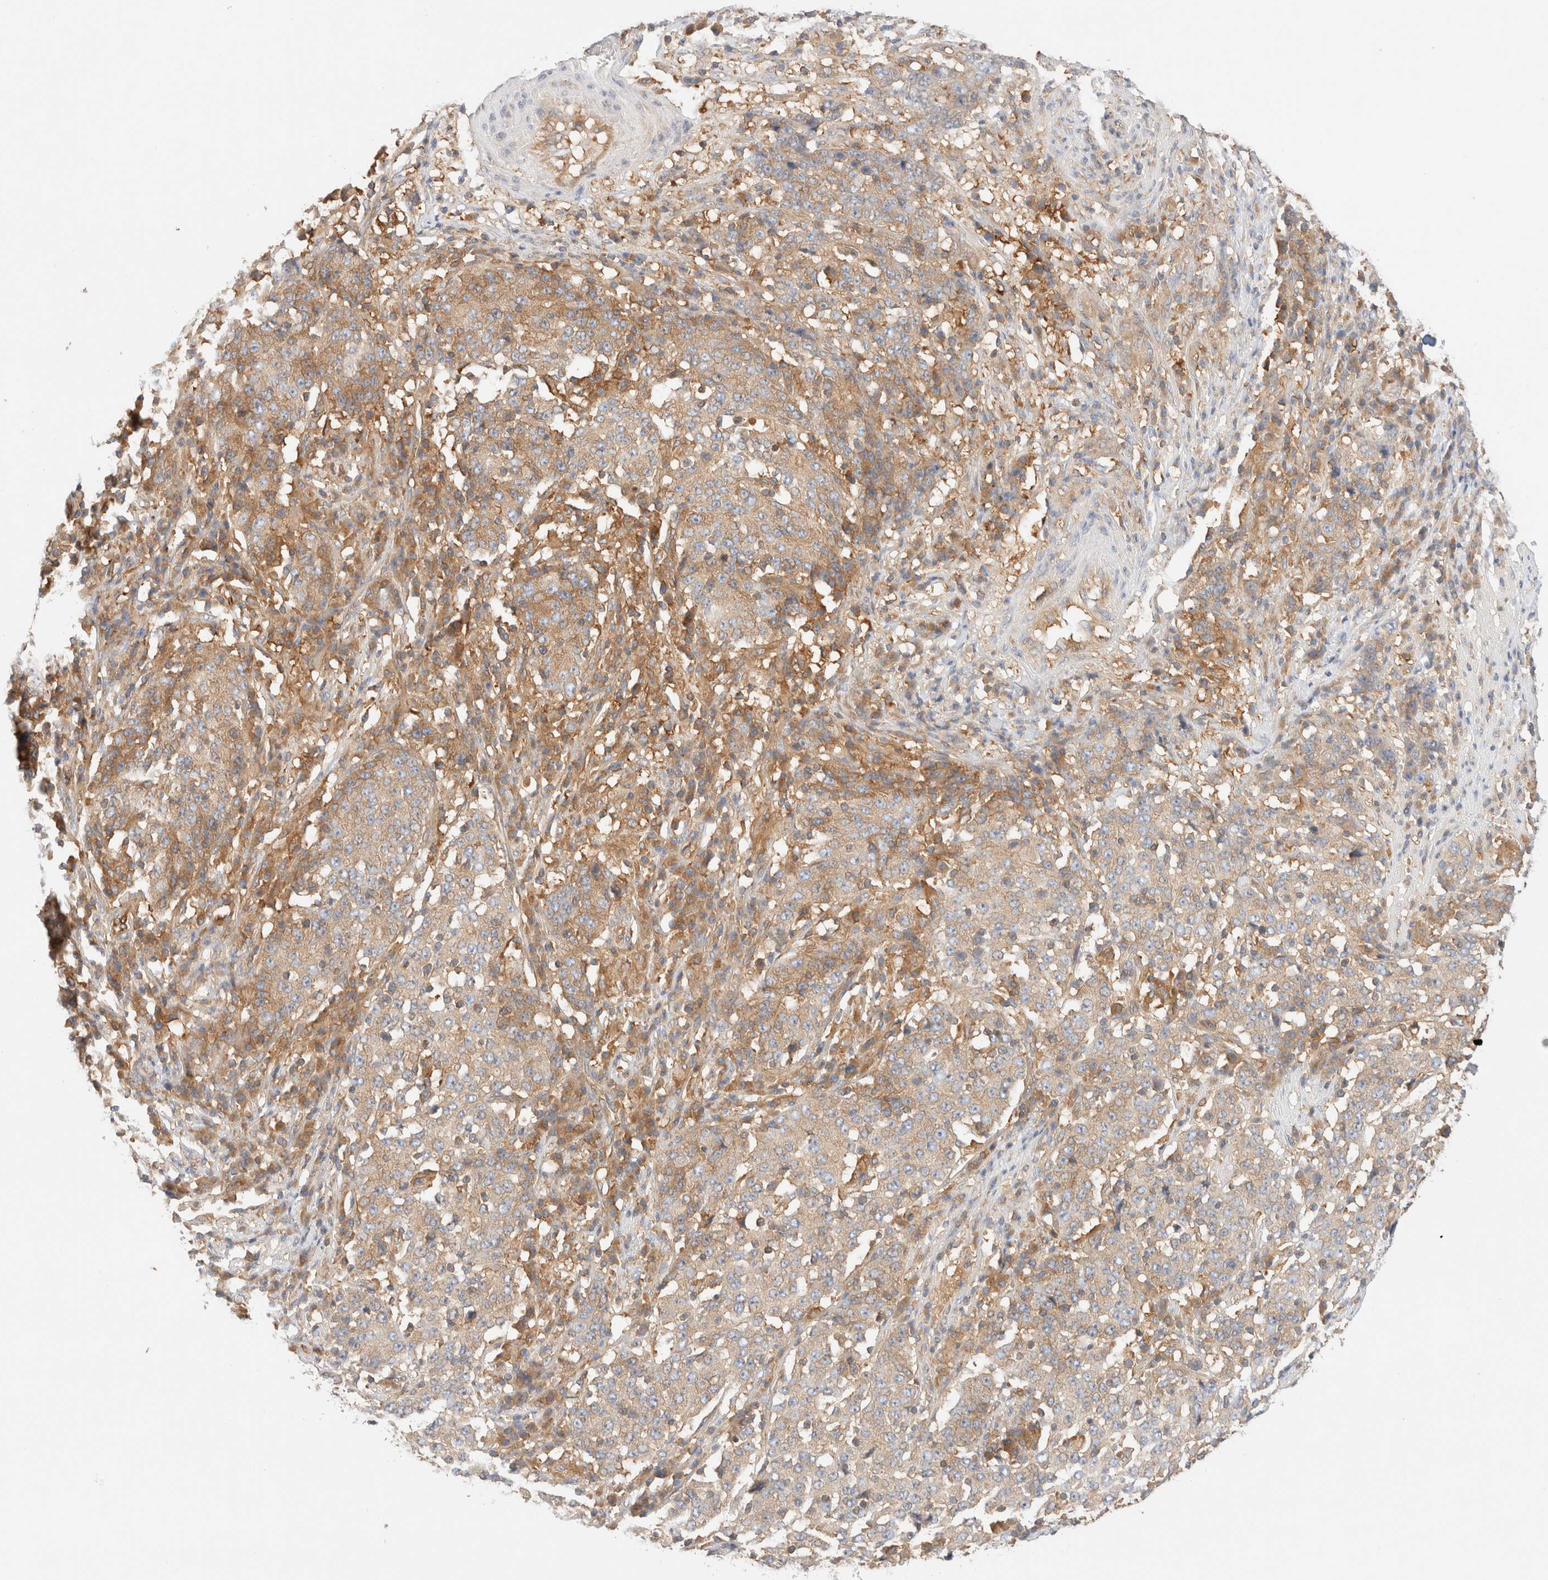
{"staining": {"intensity": "weak", "quantity": "25%-75%", "location": "cytoplasmic/membranous"}, "tissue": "stomach cancer", "cell_type": "Tumor cells", "image_type": "cancer", "snomed": [{"axis": "morphology", "description": "Adenocarcinoma, NOS"}, {"axis": "topography", "description": "Stomach"}], "caption": "Stomach cancer stained for a protein (brown) exhibits weak cytoplasmic/membranous positive staining in about 25%-75% of tumor cells.", "gene": "RABEP1", "patient": {"sex": "male", "age": 59}}